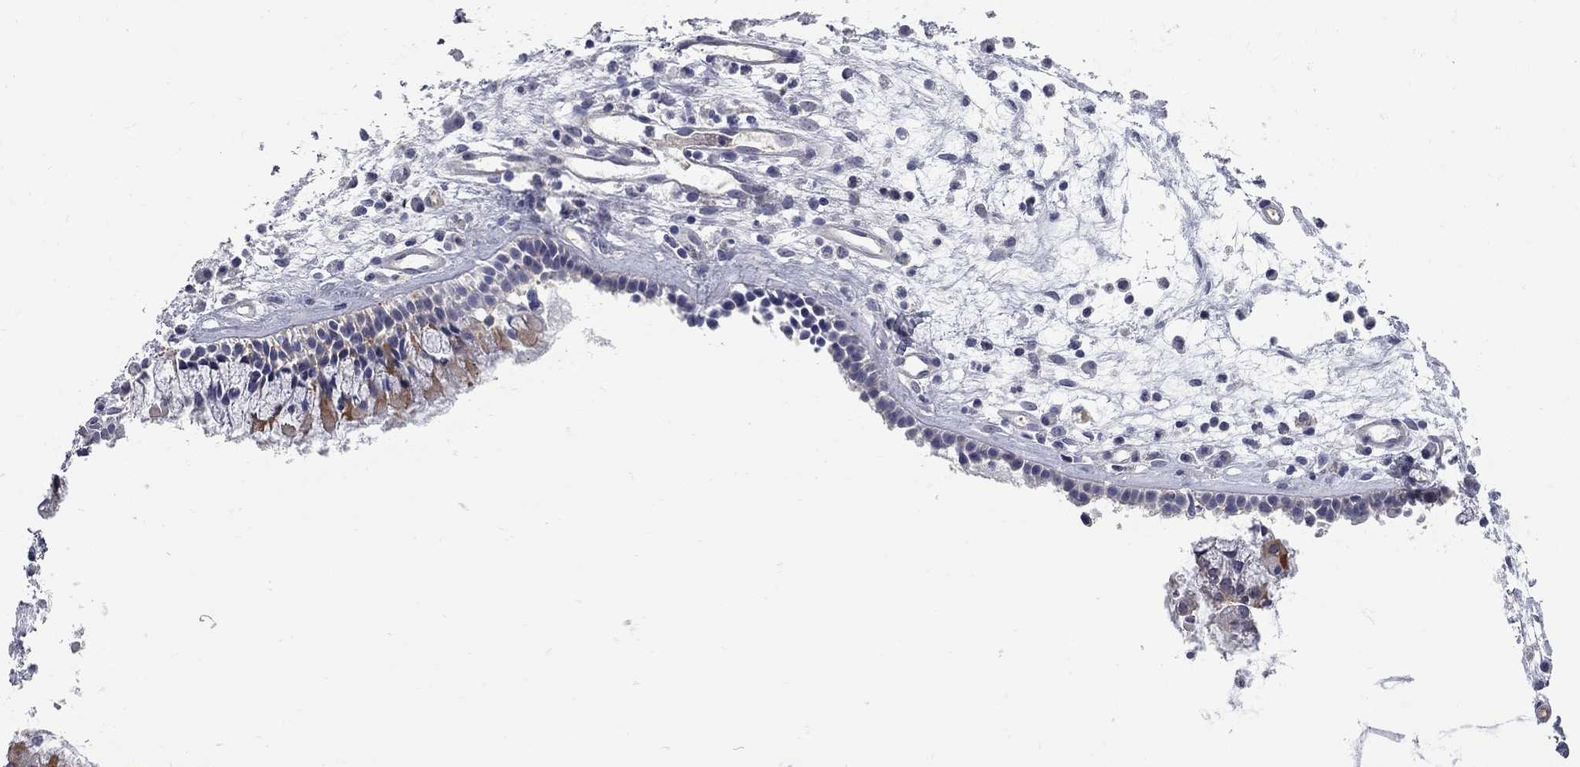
{"staining": {"intensity": "strong", "quantity": "25%-75%", "location": "cytoplasmic/membranous"}, "tissue": "nasopharynx", "cell_type": "Respiratory epithelial cells", "image_type": "normal", "snomed": [{"axis": "morphology", "description": "Normal tissue, NOS"}, {"axis": "topography", "description": "Nasopharynx"}], "caption": "Respiratory epithelial cells show high levels of strong cytoplasmic/membranous positivity in about 25%-75% of cells in normal nasopharynx.", "gene": "ENSG00000255639", "patient": {"sex": "female", "age": 47}}